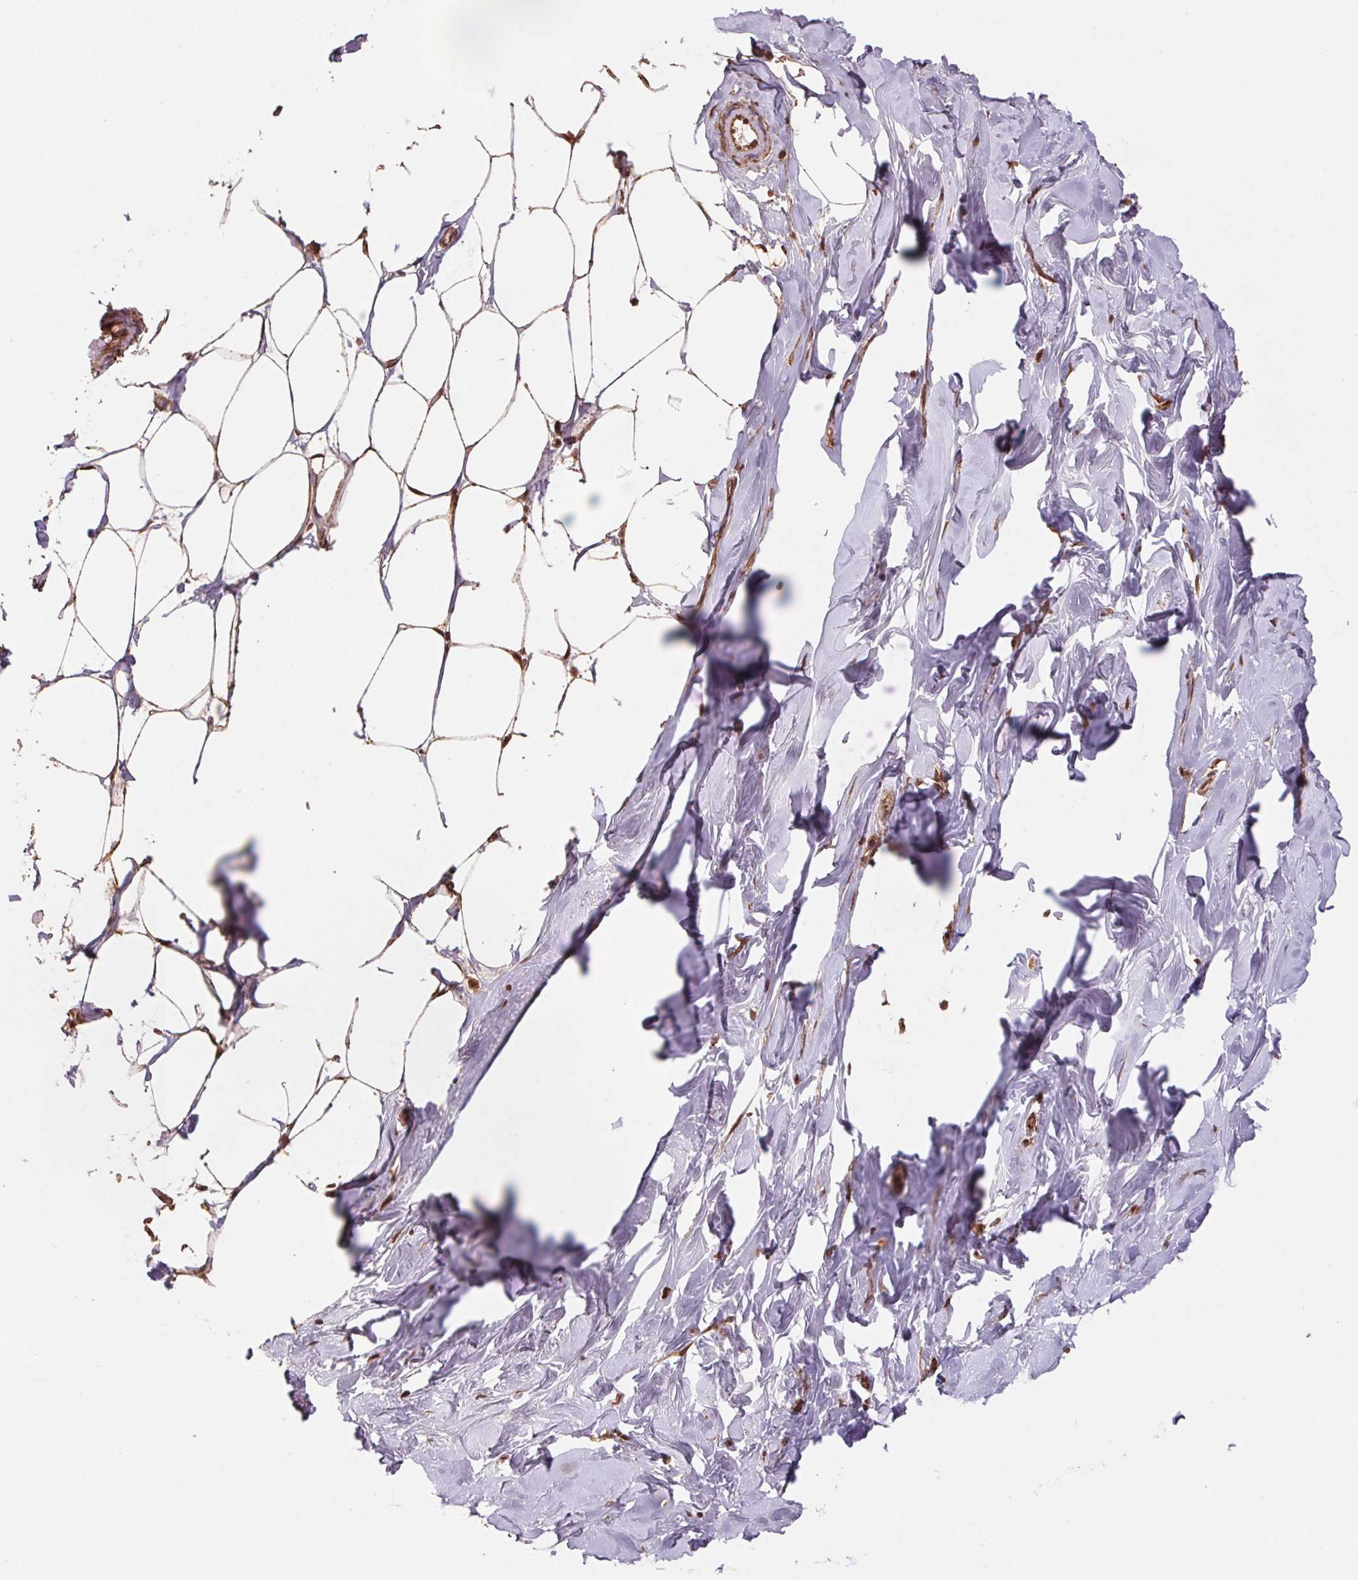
{"staining": {"intensity": "weak", "quantity": ">75%", "location": "cytoplasmic/membranous"}, "tissue": "breast", "cell_type": "Adipocytes", "image_type": "normal", "snomed": [{"axis": "morphology", "description": "Normal tissue, NOS"}, {"axis": "topography", "description": "Breast"}], "caption": "A brown stain shows weak cytoplasmic/membranous staining of a protein in adipocytes of benign human breast. The staining is performed using DAB brown chromogen to label protein expression. The nuclei are counter-stained blue using hematoxylin.", "gene": "PDHA1", "patient": {"sex": "female", "age": 27}}